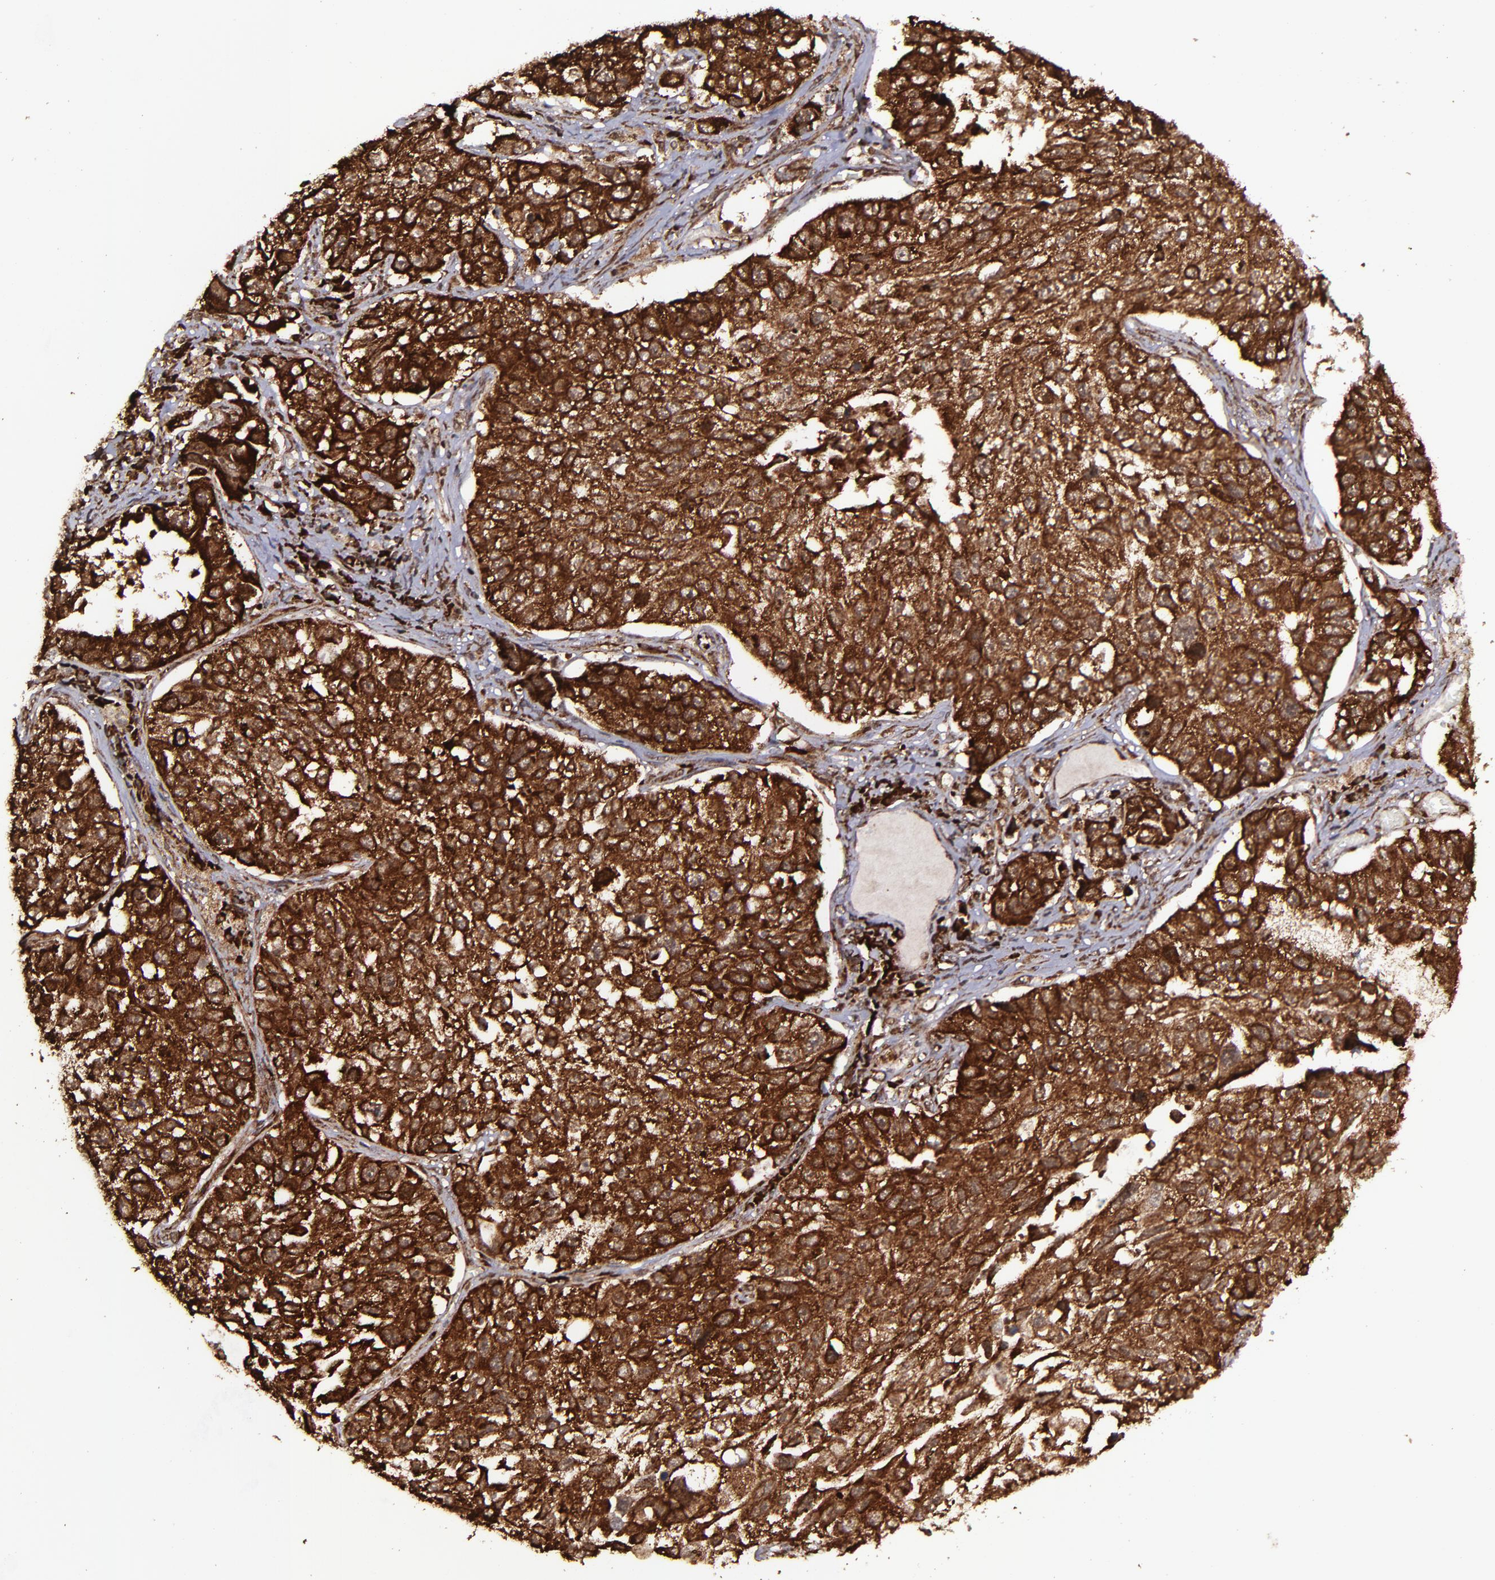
{"staining": {"intensity": "strong", "quantity": ">75%", "location": "cytoplasmic/membranous,nuclear"}, "tissue": "lung cancer", "cell_type": "Tumor cells", "image_type": "cancer", "snomed": [{"axis": "morphology", "description": "Squamous cell carcinoma, NOS"}, {"axis": "topography", "description": "Lung"}], "caption": "The immunohistochemical stain labels strong cytoplasmic/membranous and nuclear positivity in tumor cells of lung cancer tissue. (Brightfield microscopy of DAB IHC at high magnification).", "gene": "EIF4ENIF1", "patient": {"sex": "male", "age": 71}}